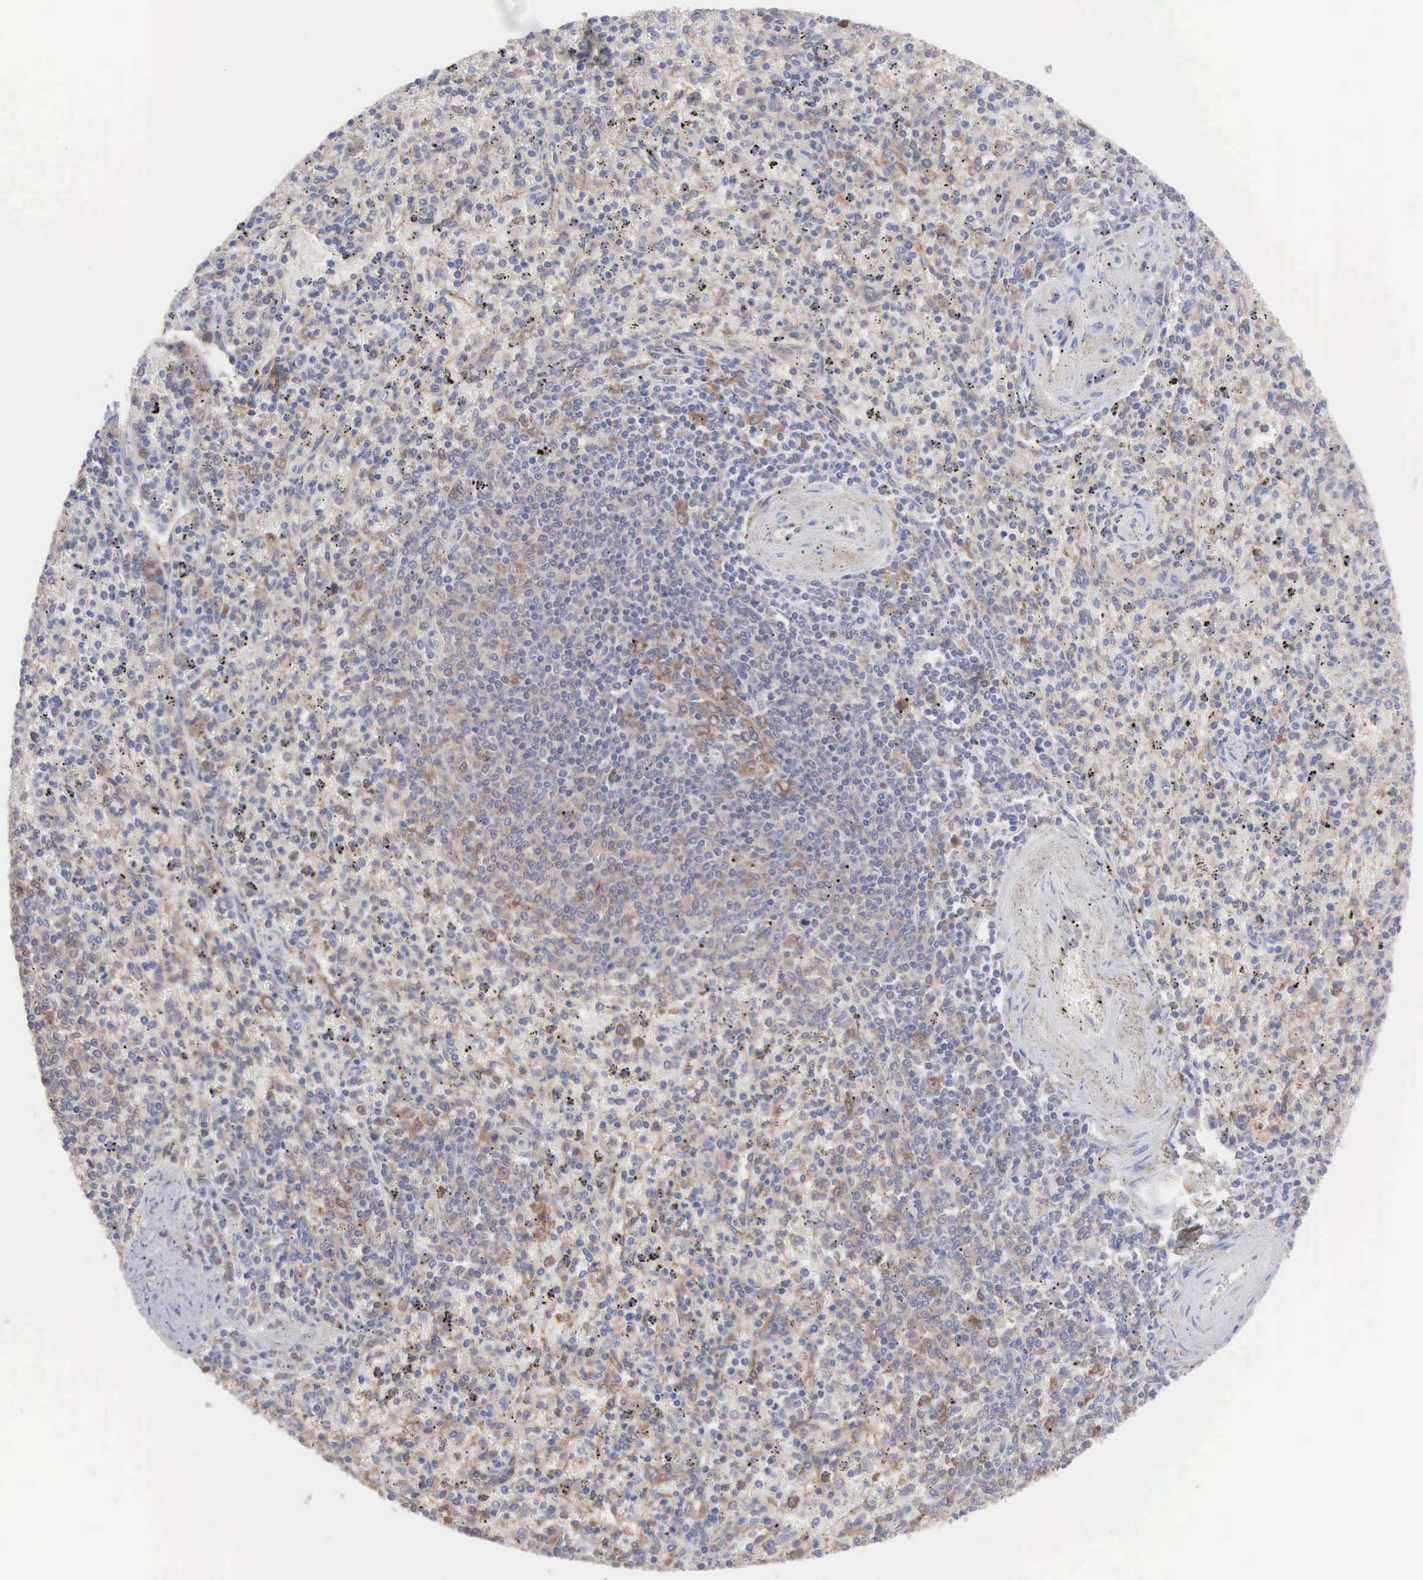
{"staining": {"intensity": "weak", "quantity": "<25%", "location": "cytoplasmic/membranous"}, "tissue": "spleen", "cell_type": "Cells in red pulp", "image_type": "normal", "snomed": [{"axis": "morphology", "description": "Normal tissue, NOS"}, {"axis": "topography", "description": "Spleen"}], "caption": "This is a image of IHC staining of normal spleen, which shows no positivity in cells in red pulp.", "gene": "MTHFD1", "patient": {"sex": "male", "age": 72}}